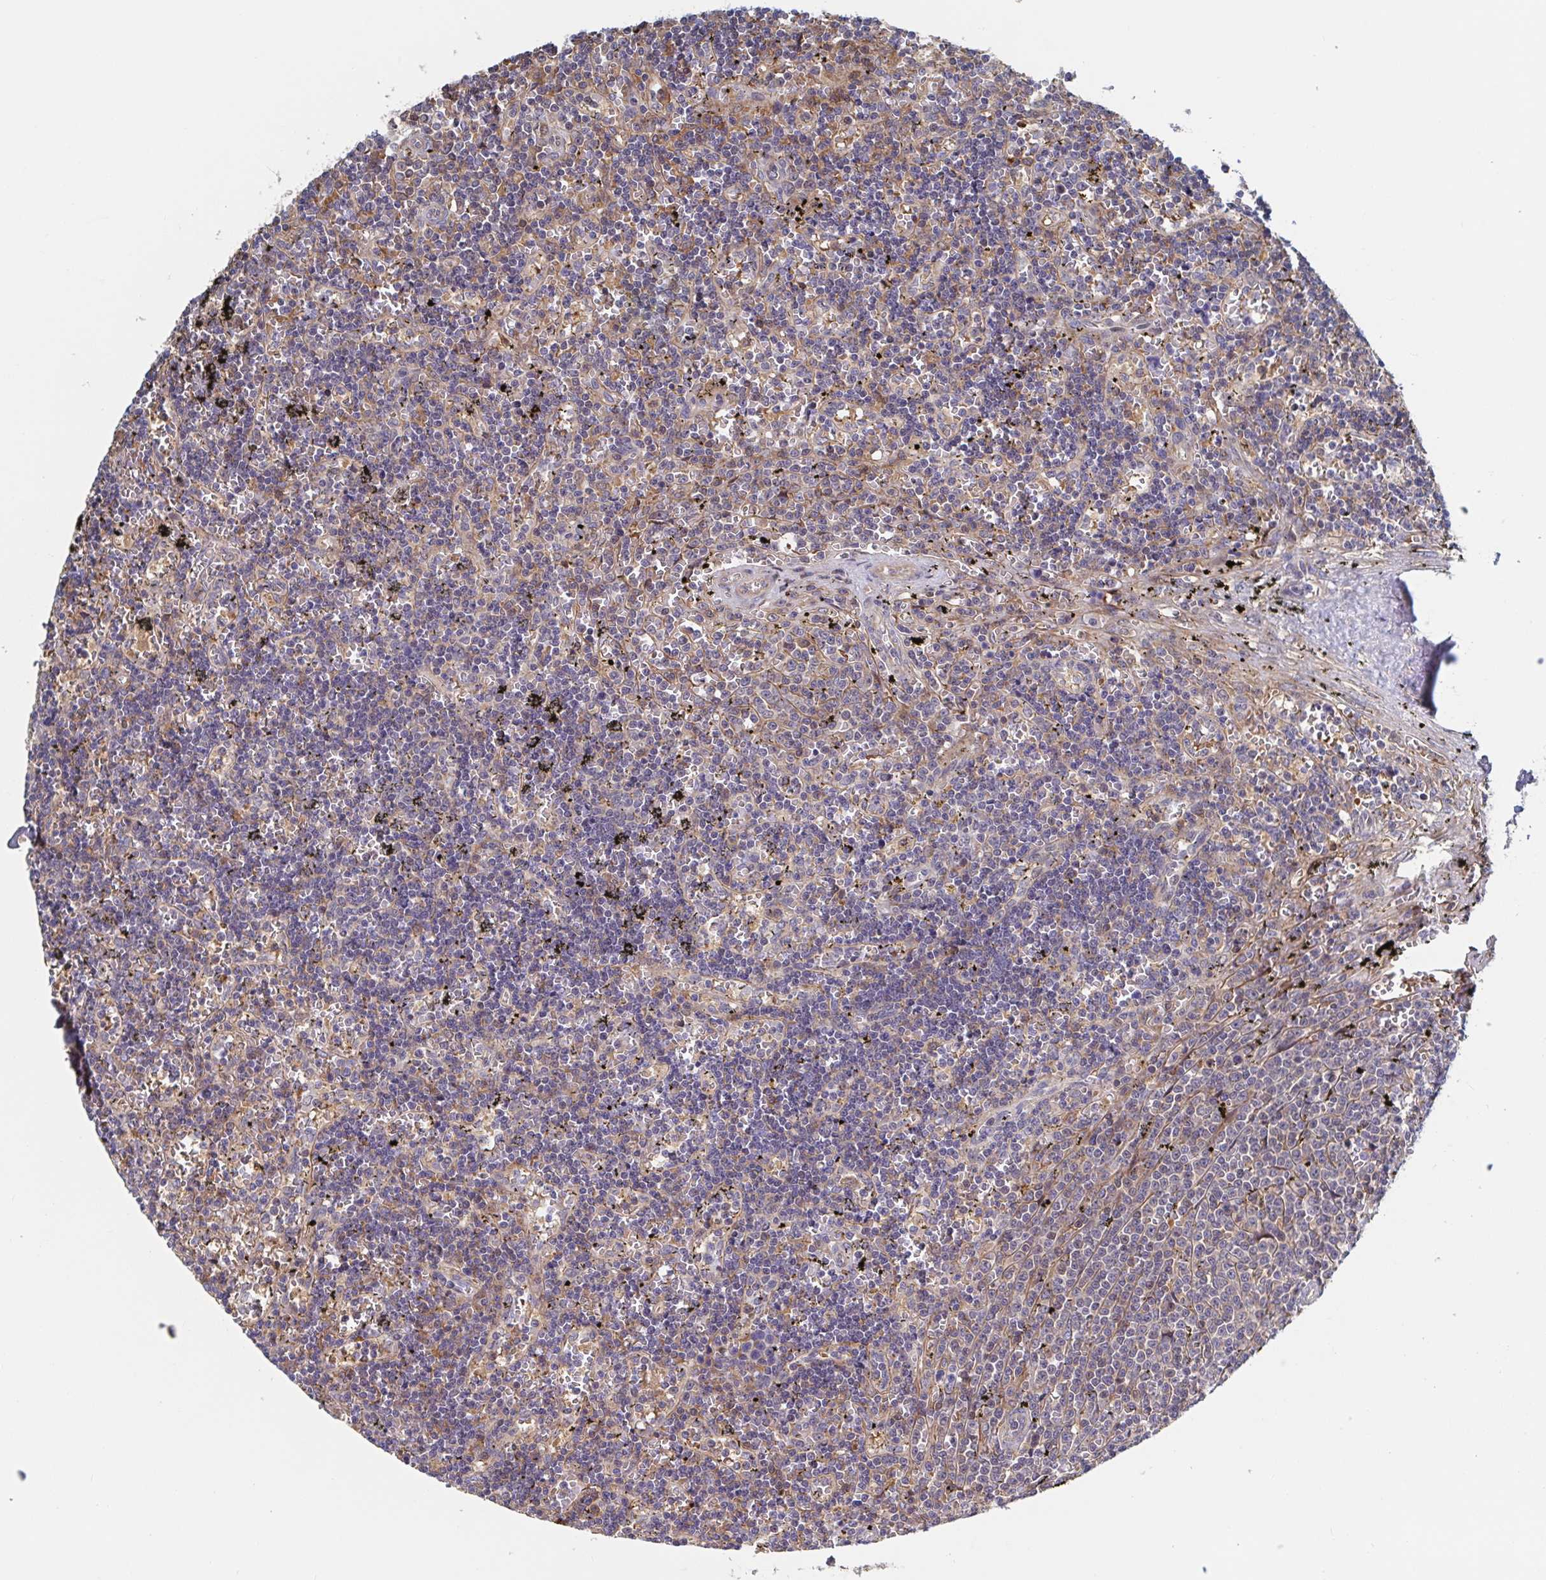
{"staining": {"intensity": "negative", "quantity": "none", "location": "none"}, "tissue": "lymphoma", "cell_type": "Tumor cells", "image_type": "cancer", "snomed": [{"axis": "morphology", "description": "Malignant lymphoma, non-Hodgkin's type, Low grade"}, {"axis": "topography", "description": "Spleen"}], "caption": "Image shows no significant protein staining in tumor cells of lymphoma. The staining was performed using DAB (3,3'-diaminobenzidine) to visualize the protein expression in brown, while the nuclei were stained in blue with hematoxylin (Magnification: 20x).", "gene": "DHRS12", "patient": {"sex": "male", "age": 60}}